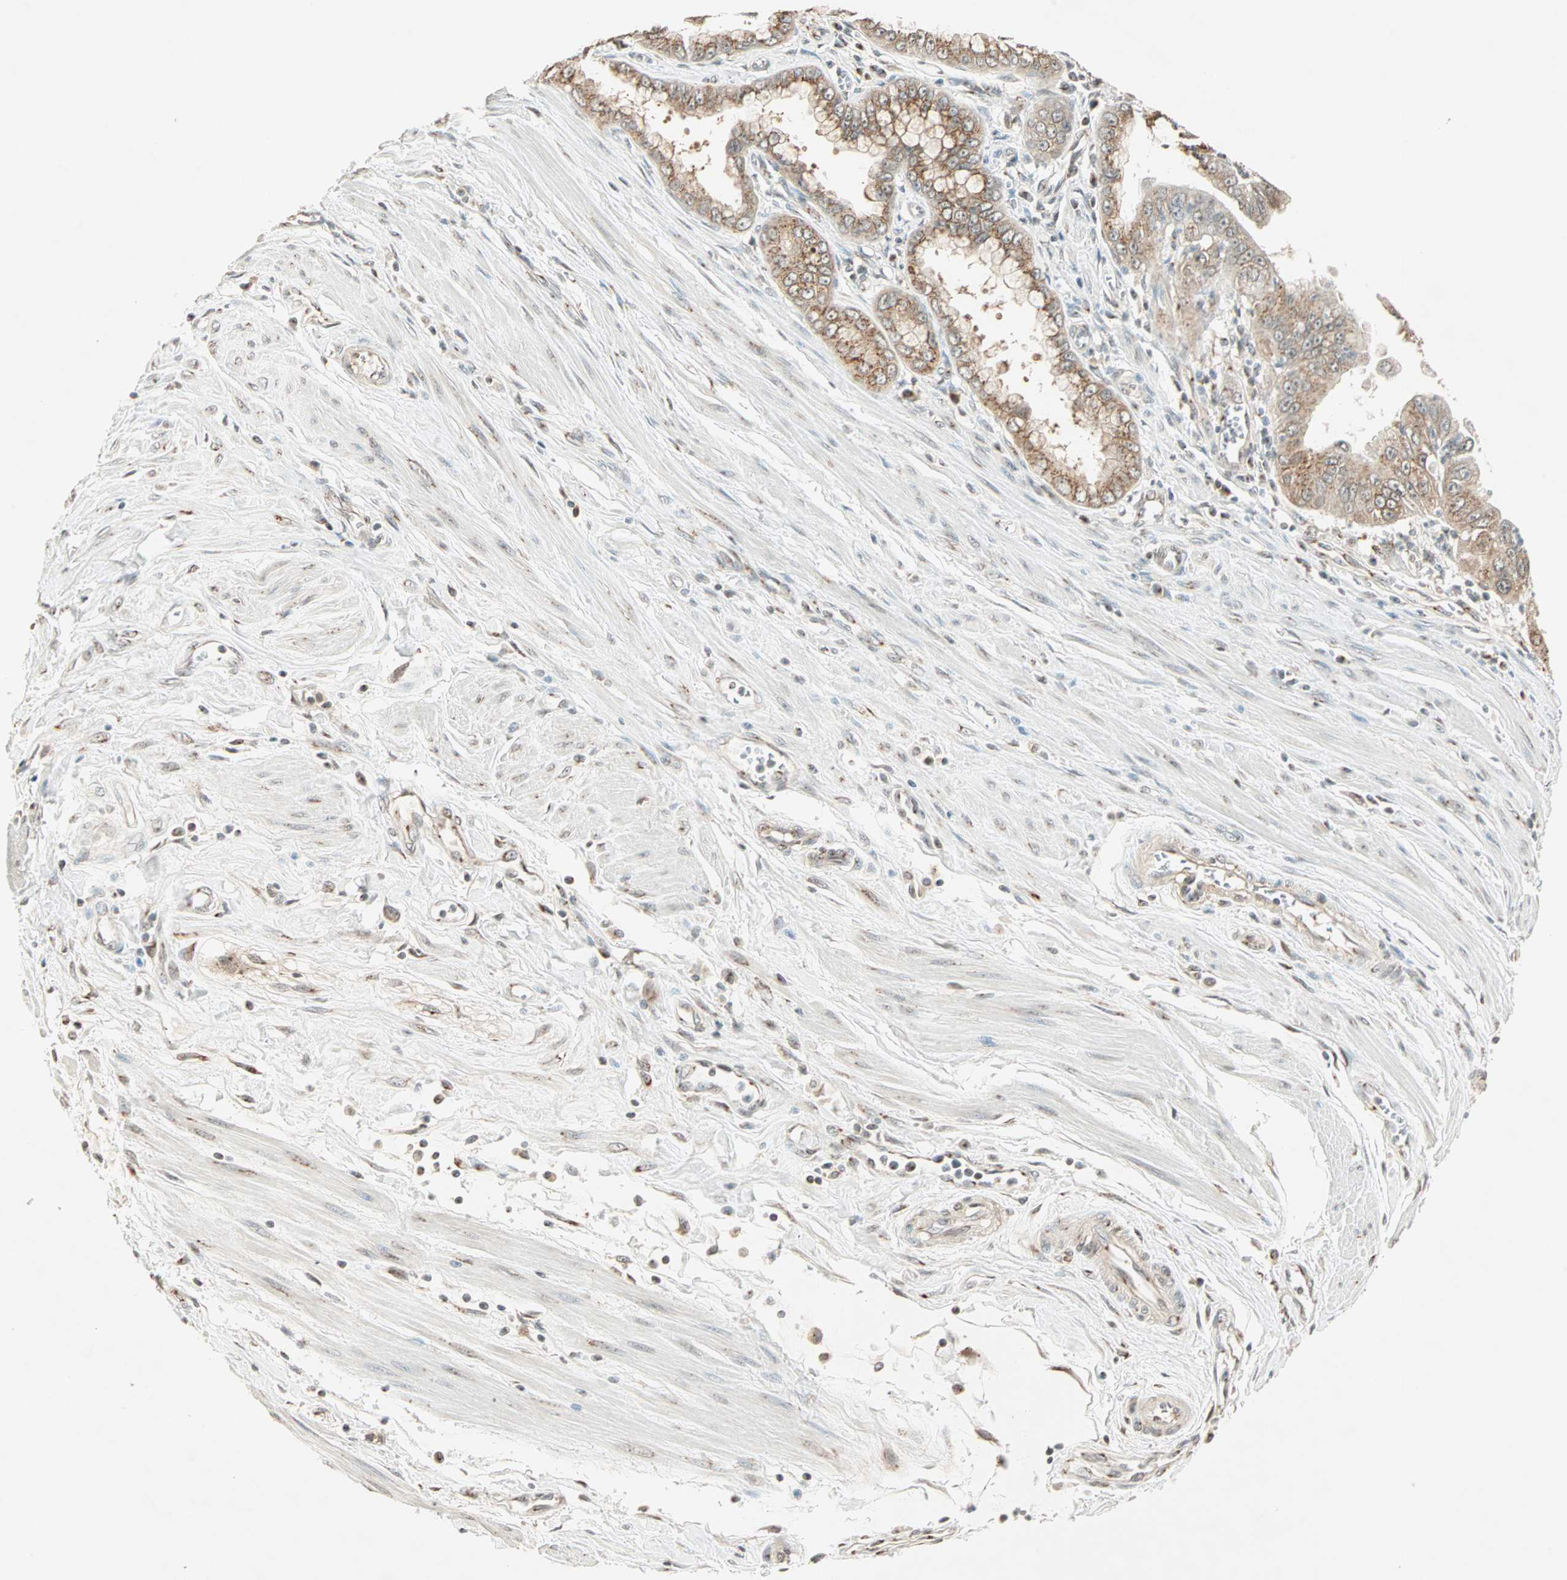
{"staining": {"intensity": "weak", "quantity": "25%-75%", "location": "cytoplasmic/membranous,nuclear"}, "tissue": "pancreatic cancer", "cell_type": "Tumor cells", "image_type": "cancer", "snomed": [{"axis": "morphology", "description": "Normal tissue, NOS"}, {"axis": "topography", "description": "Lymph node"}], "caption": "A brown stain shows weak cytoplasmic/membranous and nuclear positivity of a protein in pancreatic cancer tumor cells. Nuclei are stained in blue.", "gene": "PRDM2", "patient": {"sex": "male", "age": 50}}